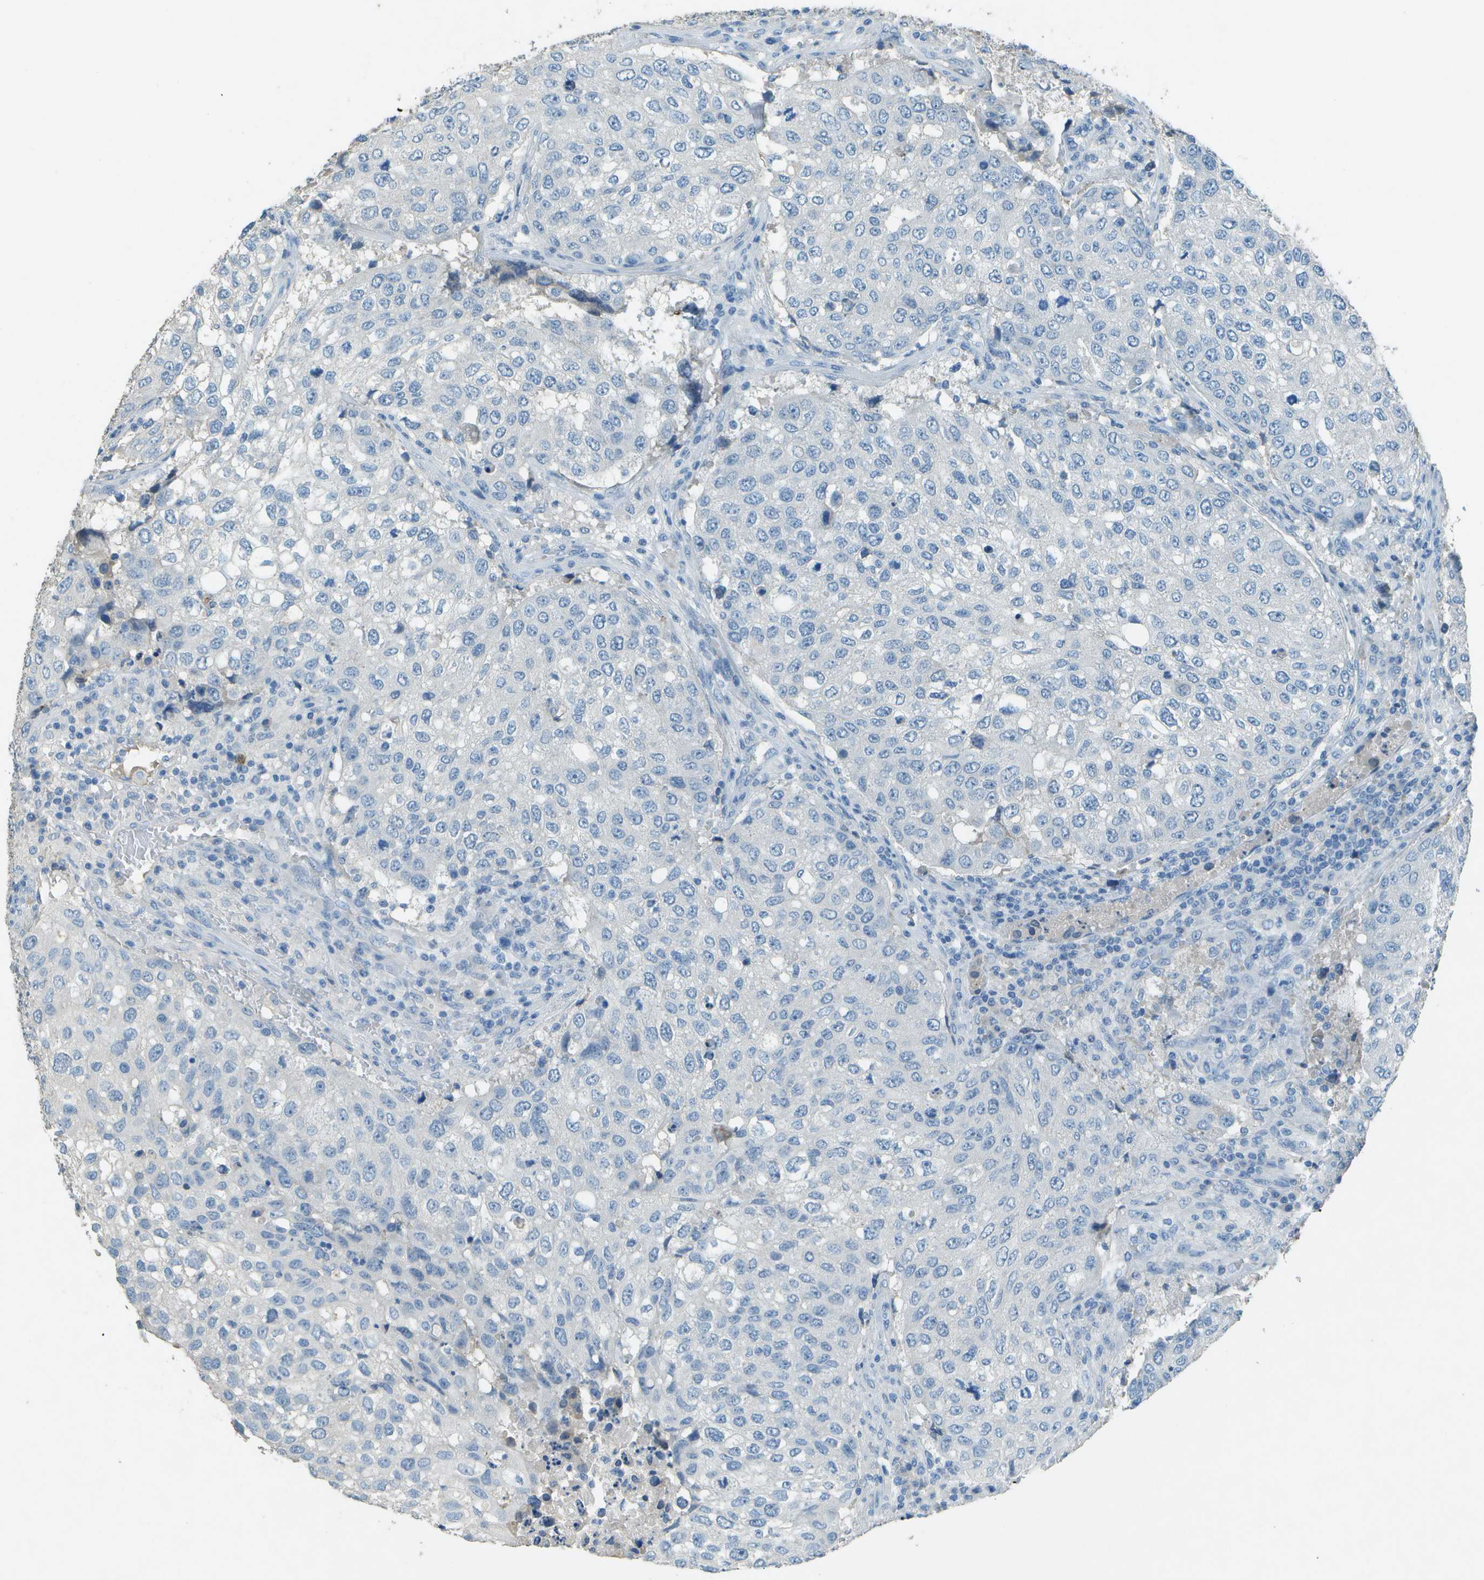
{"staining": {"intensity": "negative", "quantity": "none", "location": "none"}, "tissue": "urothelial cancer", "cell_type": "Tumor cells", "image_type": "cancer", "snomed": [{"axis": "morphology", "description": "Urothelial carcinoma, High grade"}, {"axis": "topography", "description": "Lymph node"}, {"axis": "topography", "description": "Urinary bladder"}], "caption": "This is an immunohistochemistry (IHC) micrograph of high-grade urothelial carcinoma. There is no staining in tumor cells.", "gene": "LGI2", "patient": {"sex": "male", "age": 51}}